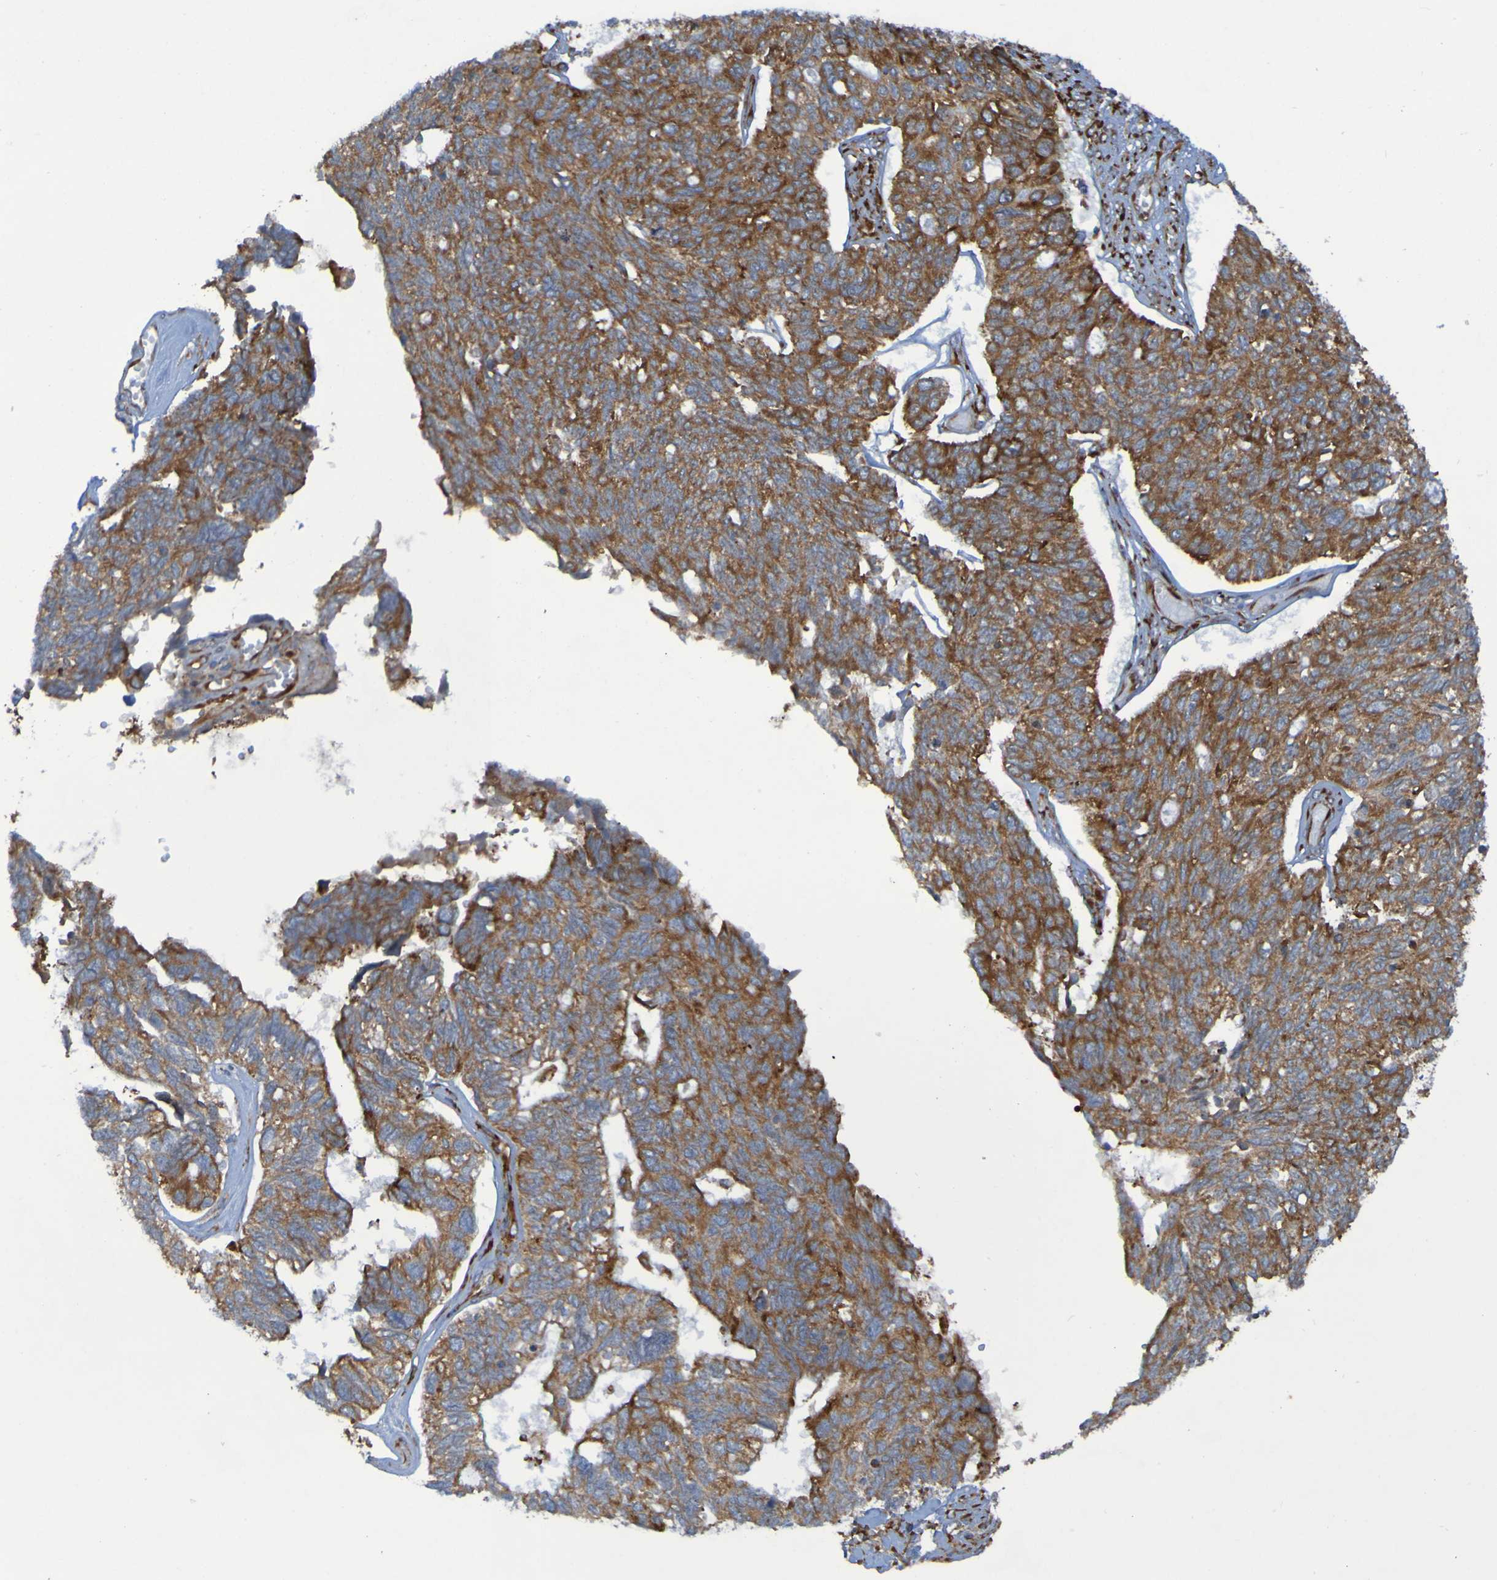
{"staining": {"intensity": "moderate", "quantity": ">75%", "location": "cytoplasmic/membranous"}, "tissue": "ovarian cancer", "cell_type": "Tumor cells", "image_type": "cancer", "snomed": [{"axis": "morphology", "description": "Cystadenocarcinoma, serous, NOS"}, {"axis": "topography", "description": "Ovary"}], "caption": "This histopathology image reveals IHC staining of human ovarian serous cystadenocarcinoma, with medium moderate cytoplasmic/membranous expression in approximately >75% of tumor cells.", "gene": "RPL10", "patient": {"sex": "female", "age": 79}}